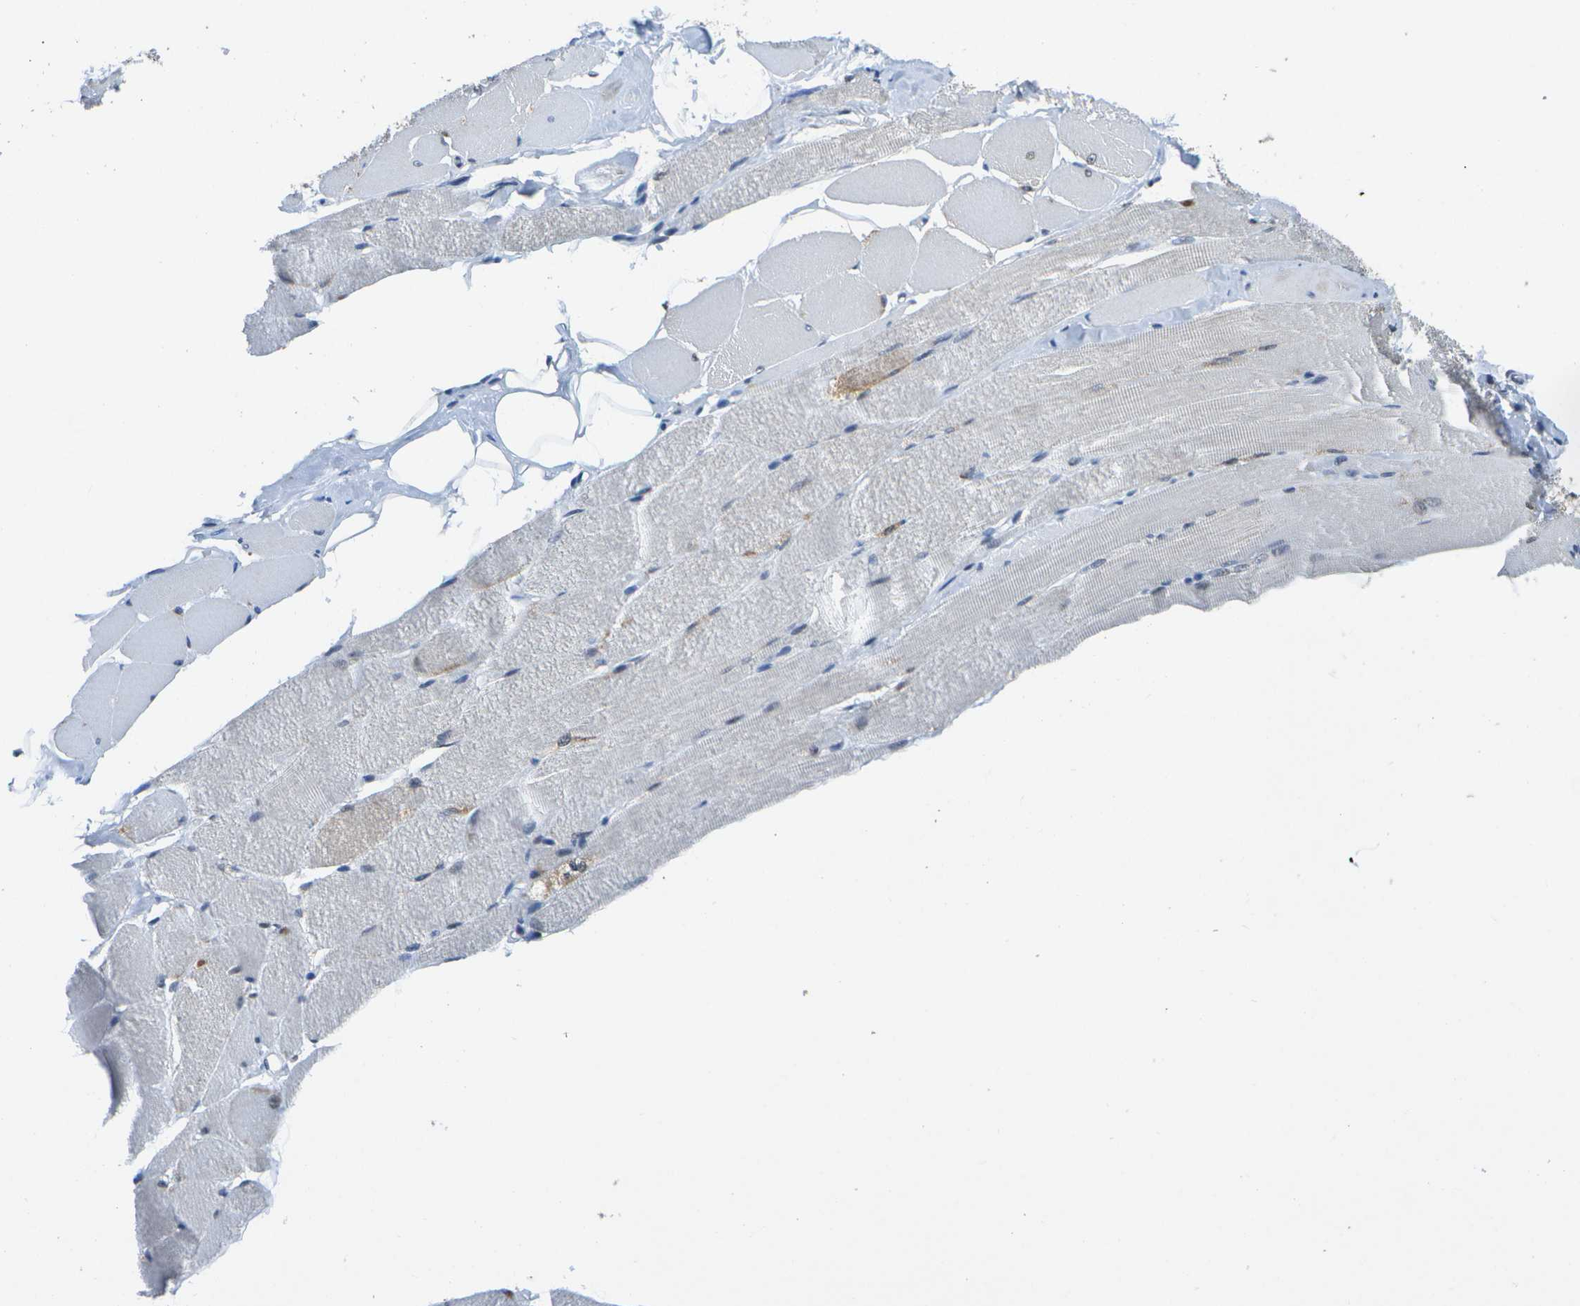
{"staining": {"intensity": "negative", "quantity": "none", "location": "none"}, "tissue": "skeletal muscle", "cell_type": "Myocytes", "image_type": "normal", "snomed": [{"axis": "morphology", "description": "Normal tissue, NOS"}, {"axis": "topography", "description": "Skeletal muscle"}, {"axis": "topography", "description": "Peripheral nerve tissue"}], "caption": "Histopathology image shows no protein positivity in myocytes of unremarkable skeletal muscle. (DAB (3,3'-diaminobenzidine) IHC visualized using brightfield microscopy, high magnification).", "gene": "DSE", "patient": {"sex": "female", "age": 84}}